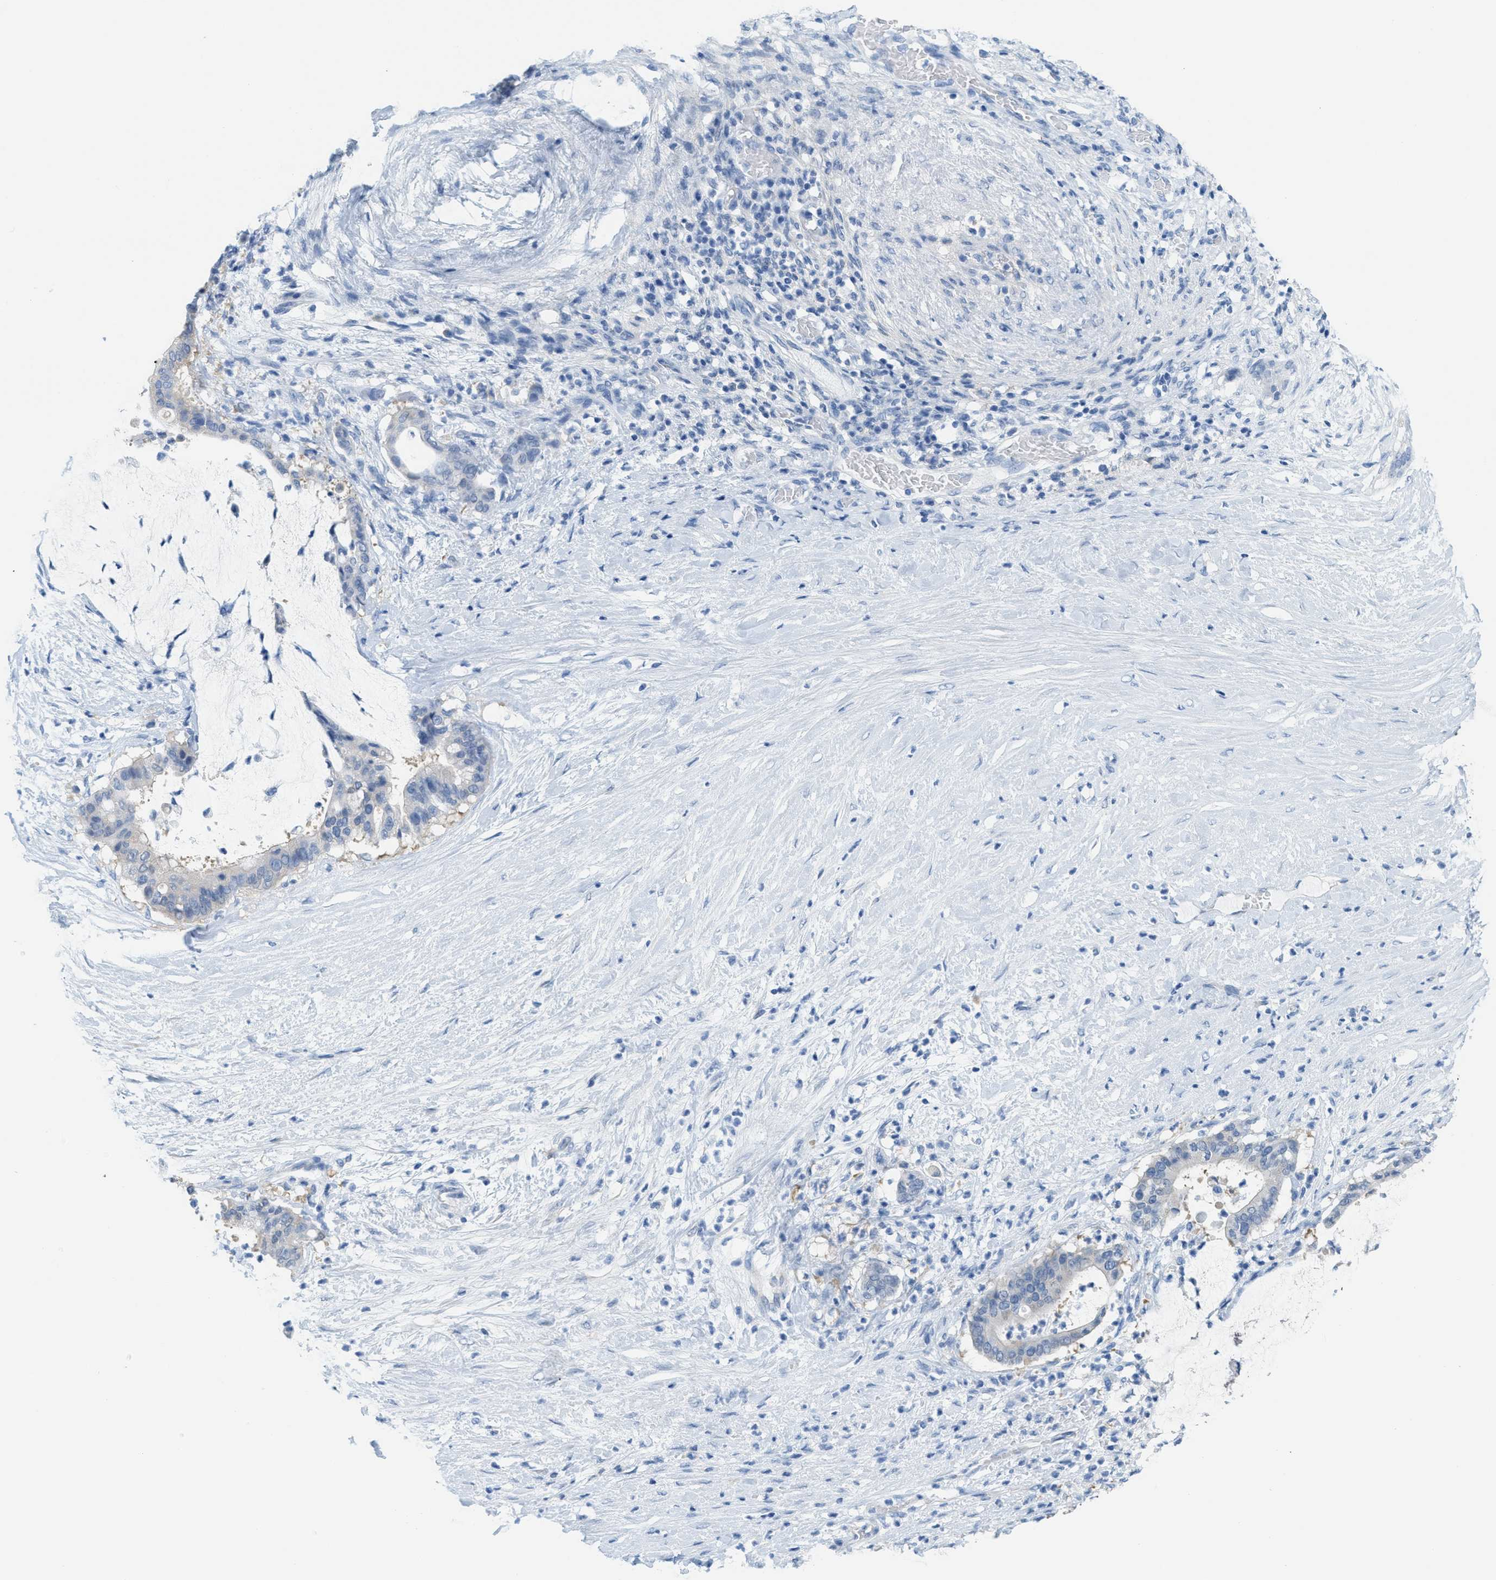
{"staining": {"intensity": "negative", "quantity": "none", "location": "none"}, "tissue": "pancreatic cancer", "cell_type": "Tumor cells", "image_type": "cancer", "snomed": [{"axis": "morphology", "description": "Adenocarcinoma, NOS"}, {"axis": "topography", "description": "Pancreas"}], "caption": "Human pancreatic cancer (adenocarcinoma) stained for a protein using immunohistochemistry (IHC) exhibits no staining in tumor cells.", "gene": "ASGR1", "patient": {"sex": "male", "age": 41}}